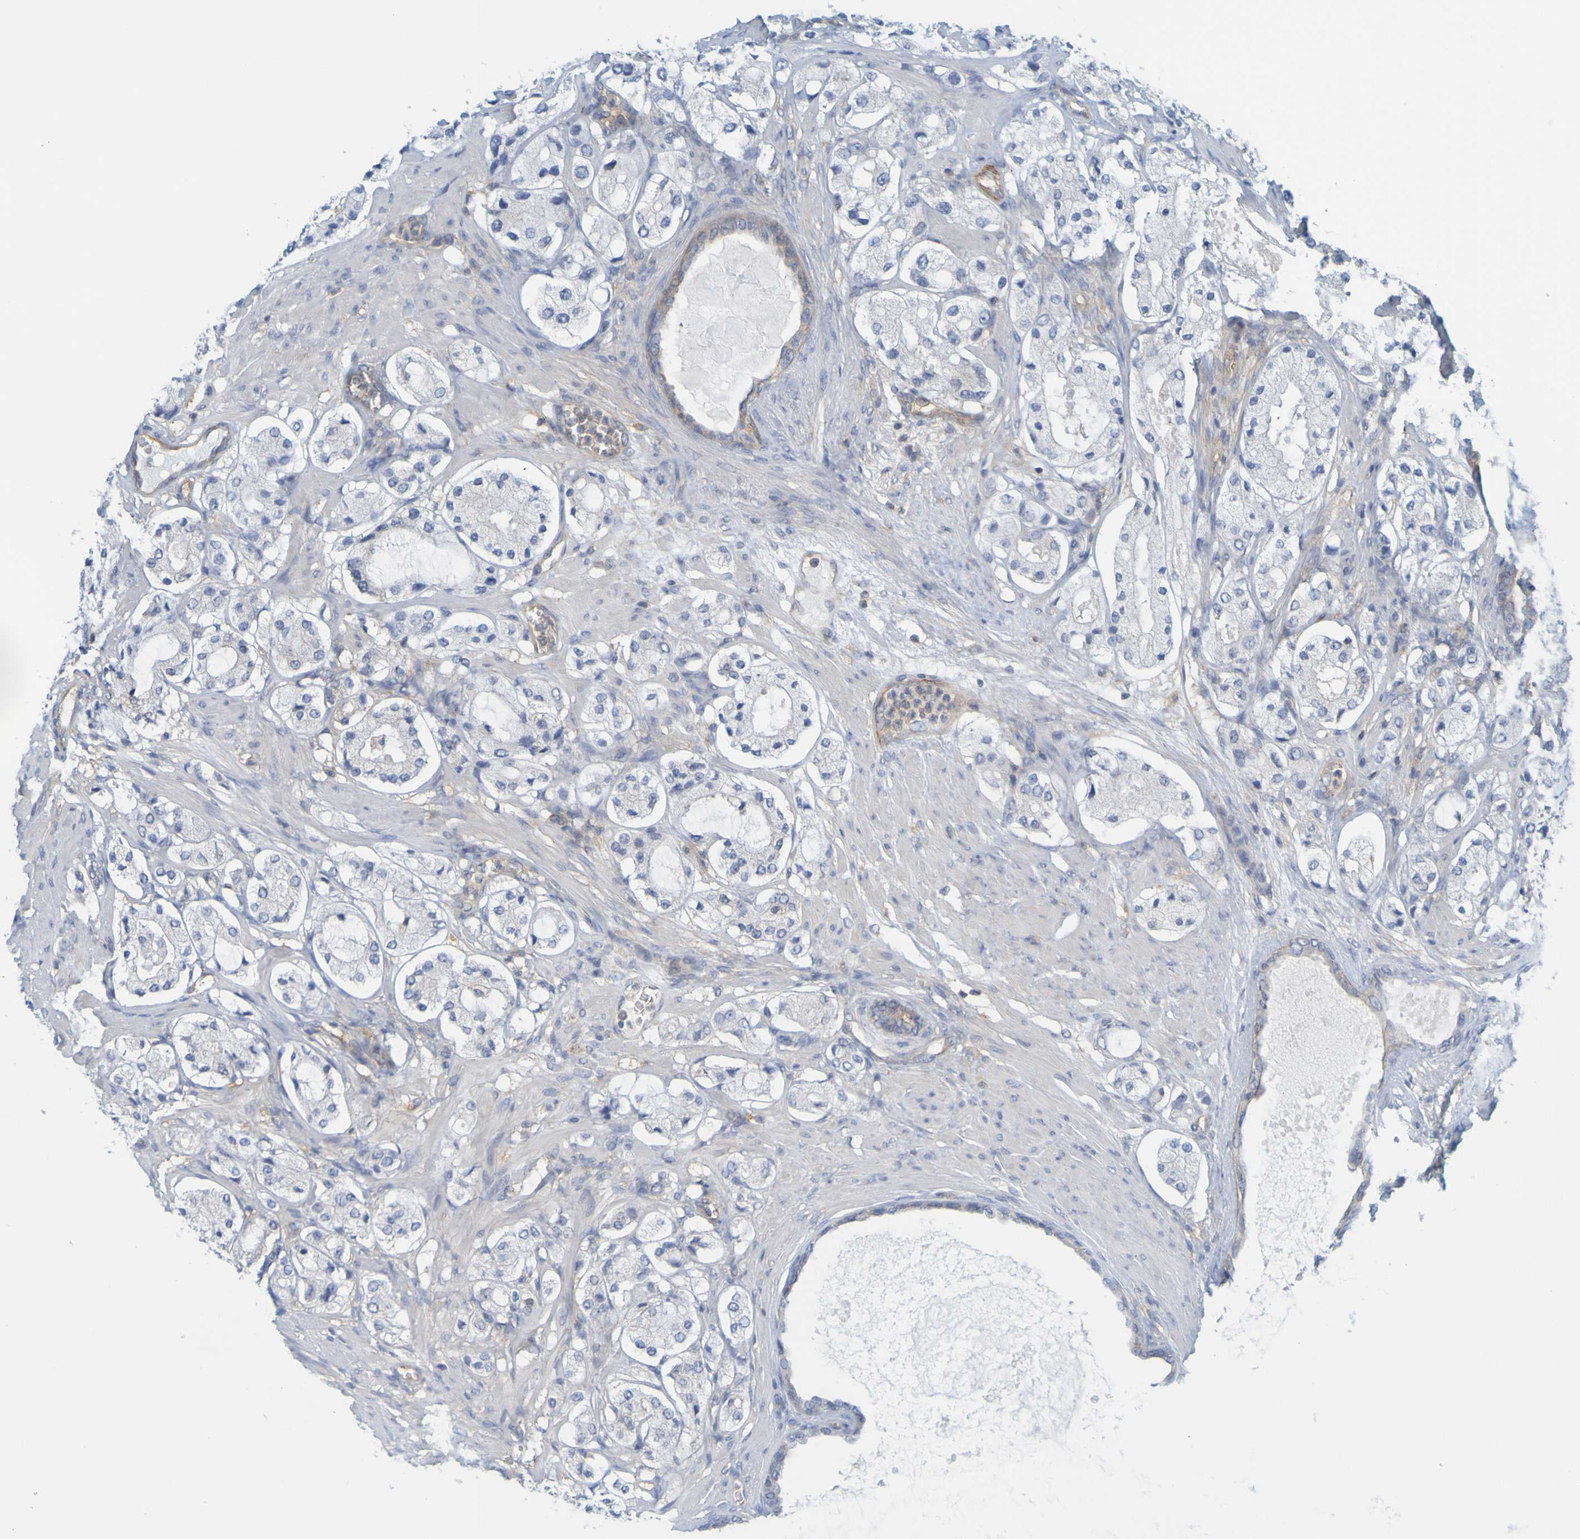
{"staining": {"intensity": "negative", "quantity": "none", "location": "none"}, "tissue": "prostate cancer", "cell_type": "Tumor cells", "image_type": "cancer", "snomed": [{"axis": "morphology", "description": "Adenocarcinoma, High grade"}, {"axis": "topography", "description": "Prostate"}], "caption": "High magnification brightfield microscopy of prostate high-grade adenocarcinoma stained with DAB (brown) and counterstained with hematoxylin (blue): tumor cells show no significant expression. (Brightfield microscopy of DAB (3,3'-diaminobenzidine) immunohistochemistry at high magnification).", "gene": "APPL1", "patient": {"sex": "male", "age": 65}}